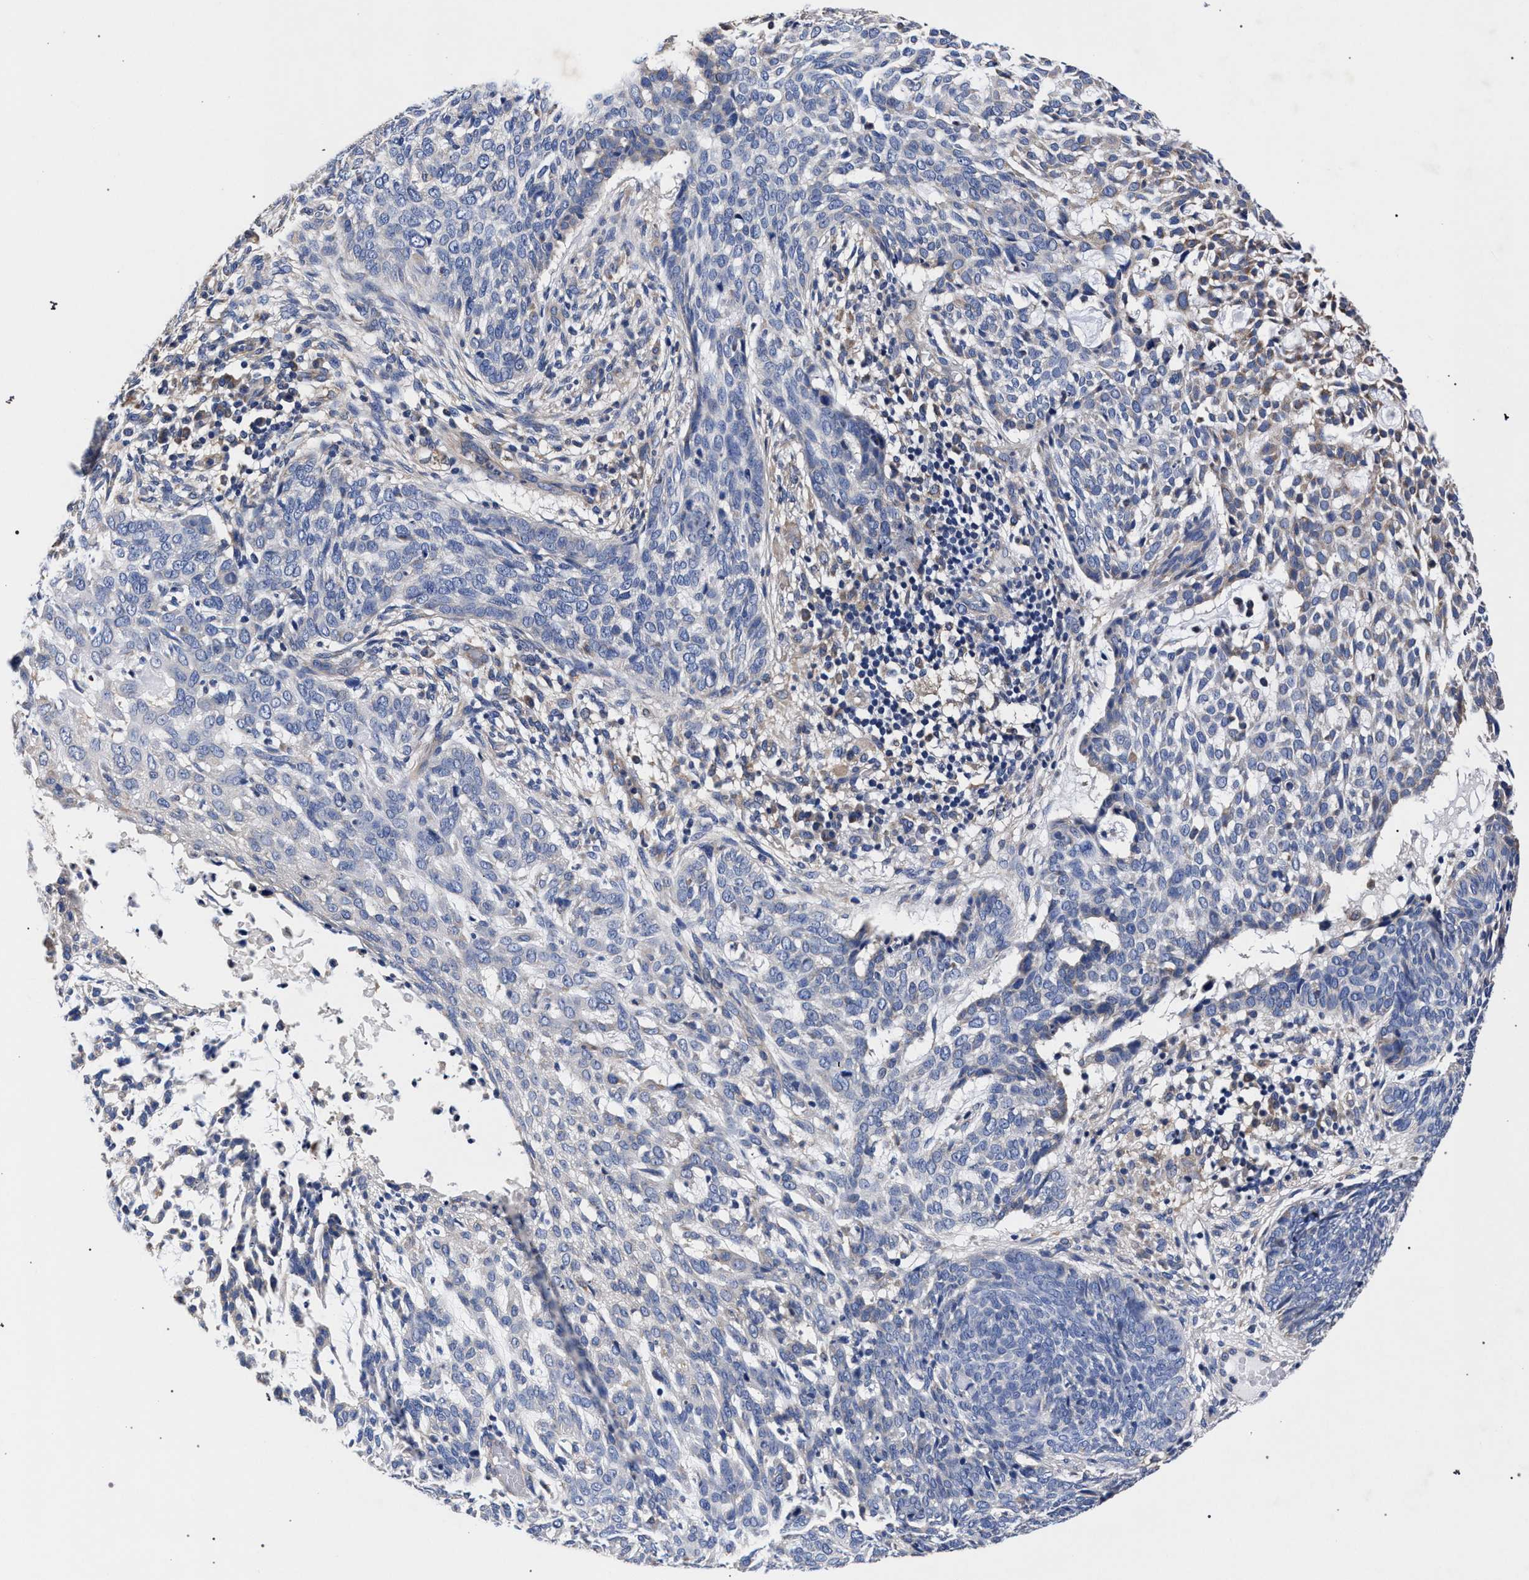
{"staining": {"intensity": "negative", "quantity": "none", "location": "none"}, "tissue": "skin cancer", "cell_type": "Tumor cells", "image_type": "cancer", "snomed": [{"axis": "morphology", "description": "Basal cell carcinoma"}, {"axis": "topography", "description": "Skin"}], "caption": "Basal cell carcinoma (skin) stained for a protein using immunohistochemistry demonstrates no expression tumor cells.", "gene": "CFAP95", "patient": {"sex": "female", "age": 64}}